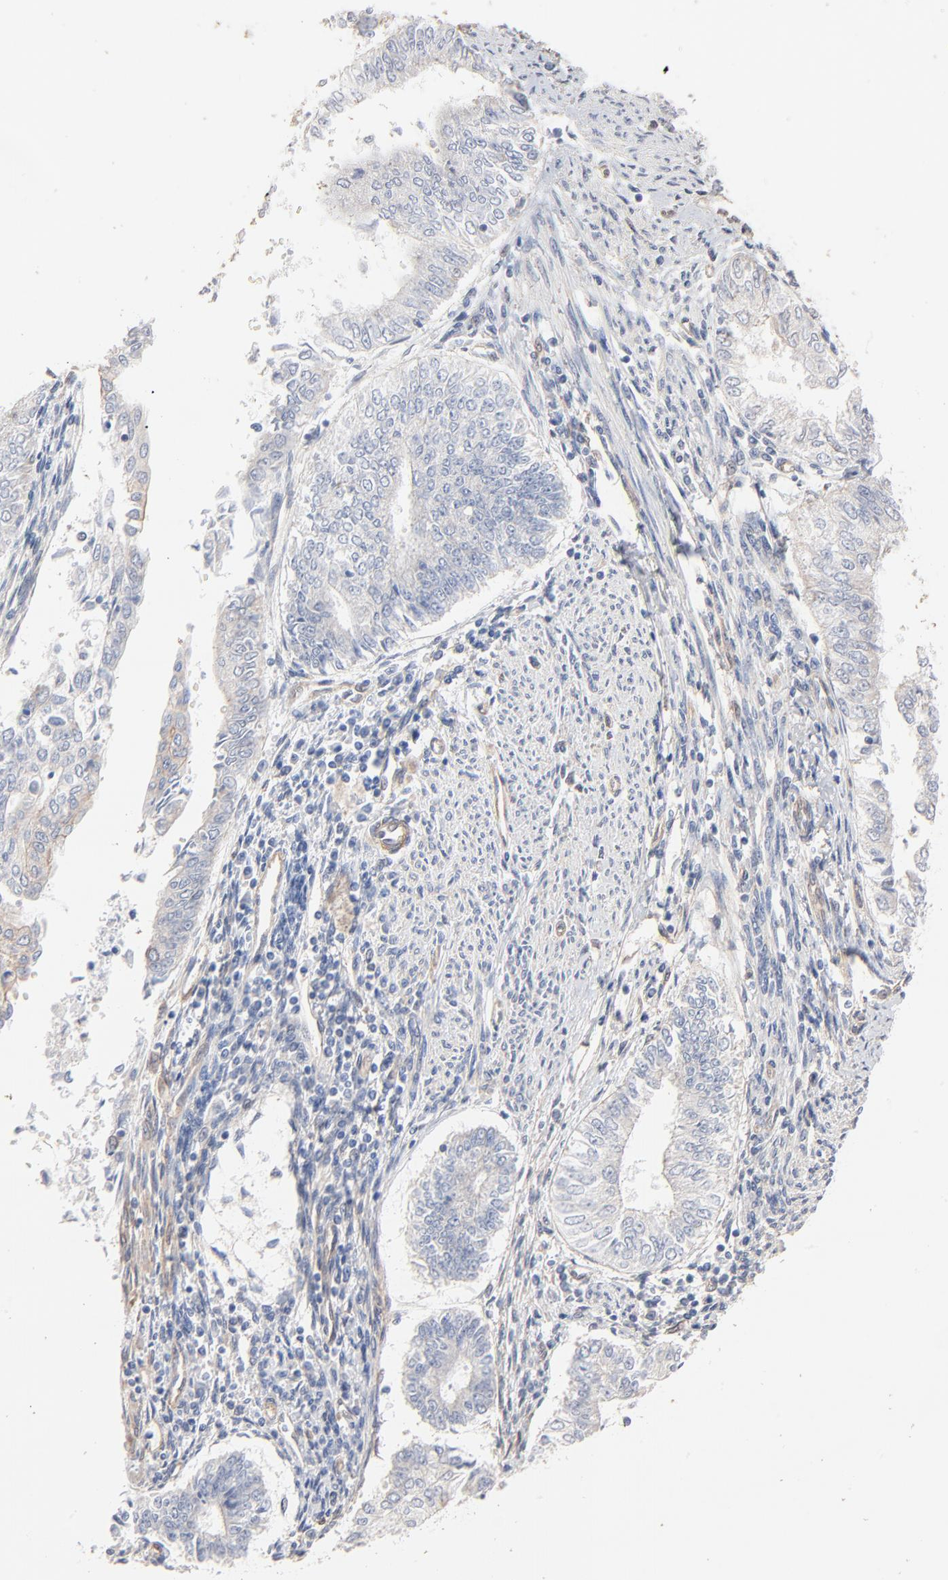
{"staining": {"intensity": "negative", "quantity": "none", "location": "none"}, "tissue": "endometrial cancer", "cell_type": "Tumor cells", "image_type": "cancer", "snomed": [{"axis": "morphology", "description": "Adenocarcinoma, NOS"}, {"axis": "topography", "description": "Endometrium"}], "caption": "This is a photomicrograph of IHC staining of endometrial cancer (adenocarcinoma), which shows no staining in tumor cells. (Brightfield microscopy of DAB IHC at high magnification).", "gene": "ABCD4", "patient": {"sex": "female", "age": 66}}